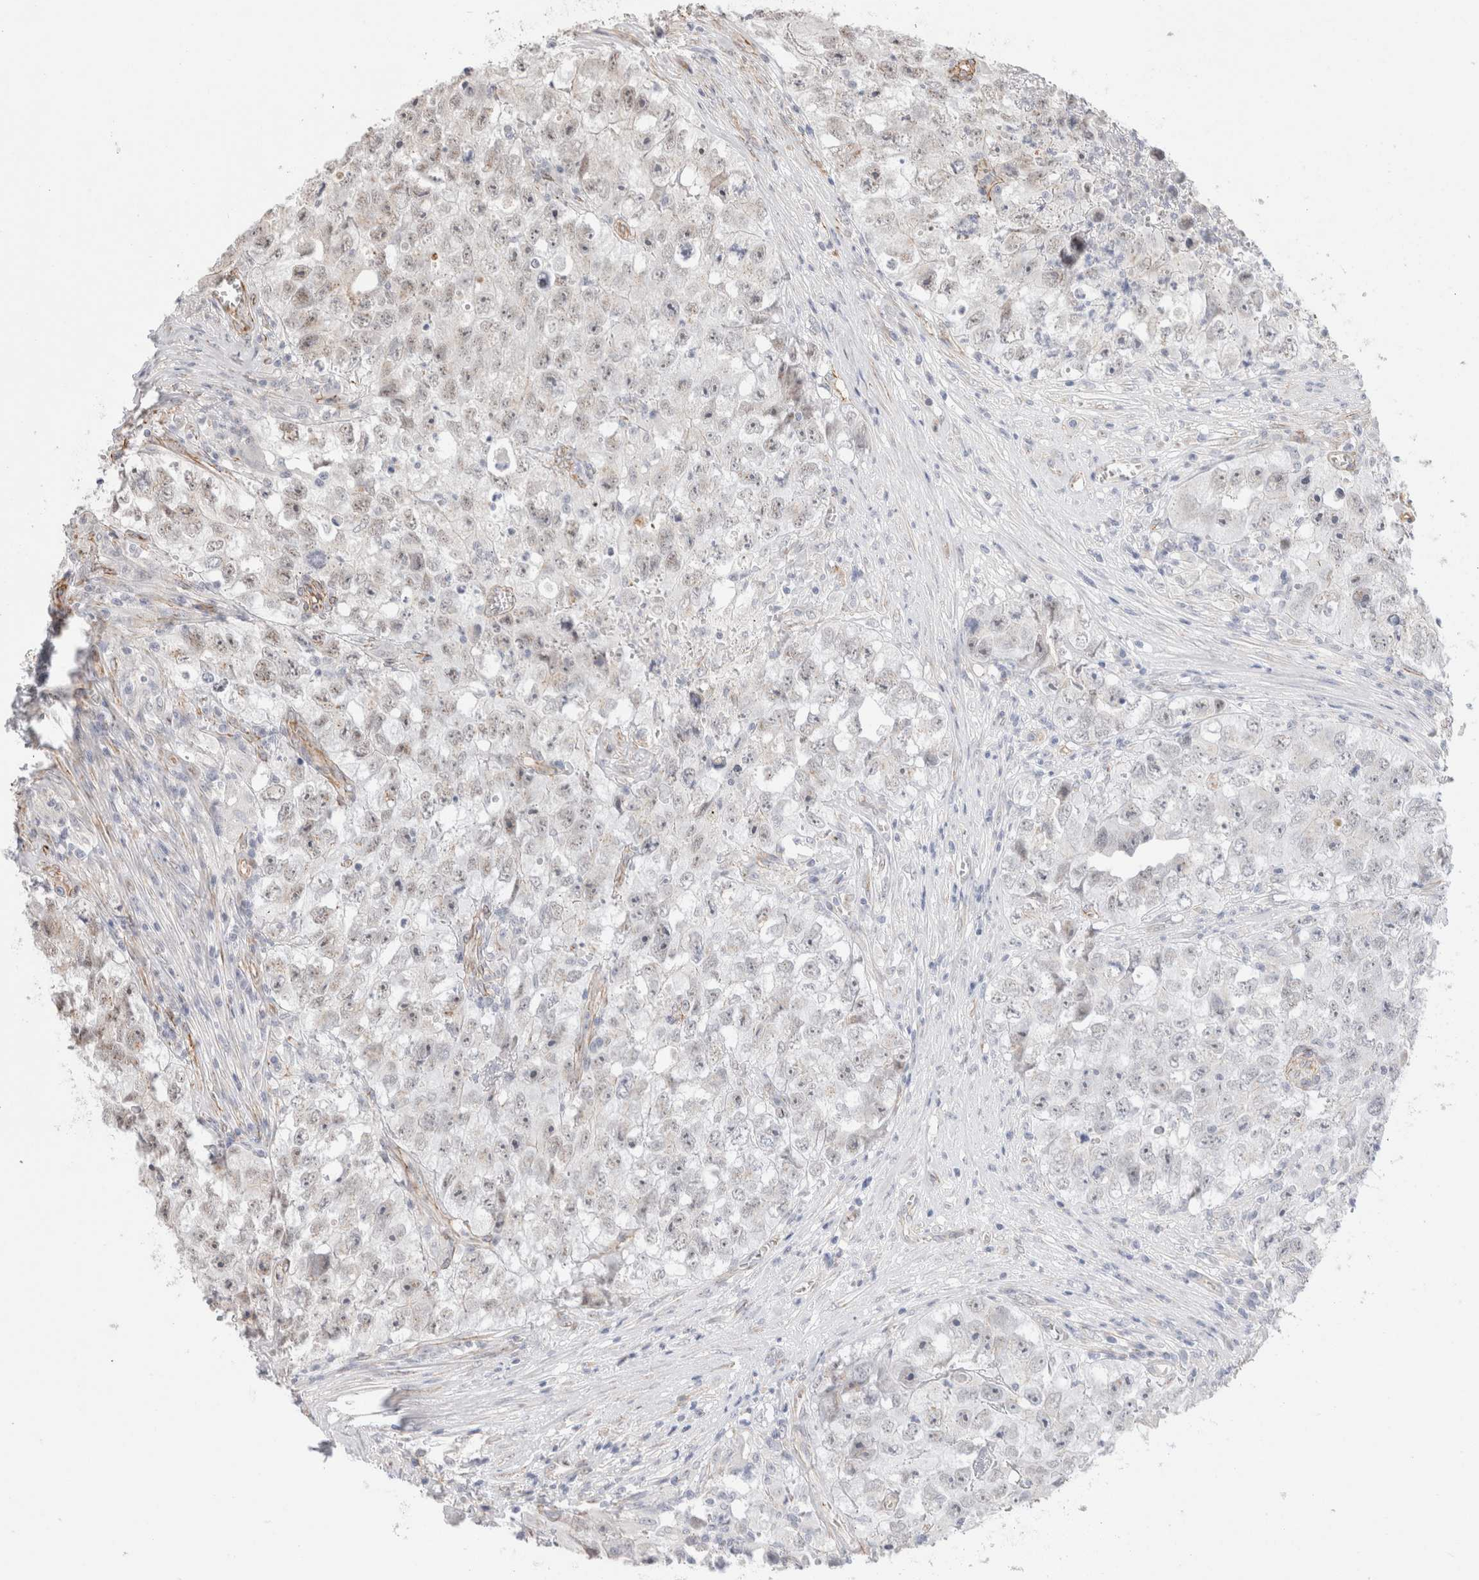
{"staining": {"intensity": "weak", "quantity": "<25%", "location": "nuclear"}, "tissue": "testis cancer", "cell_type": "Tumor cells", "image_type": "cancer", "snomed": [{"axis": "morphology", "description": "Seminoma, NOS"}, {"axis": "morphology", "description": "Carcinoma, Embryonal, NOS"}, {"axis": "topography", "description": "Testis"}], "caption": "This is a image of immunohistochemistry staining of testis cancer (embryonal carcinoma), which shows no expression in tumor cells. (Immunohistochemistry, brightfield microscopy, high magnification).", "gene": "CAAP1", "patient": {"sex": "male", "age": 43}}